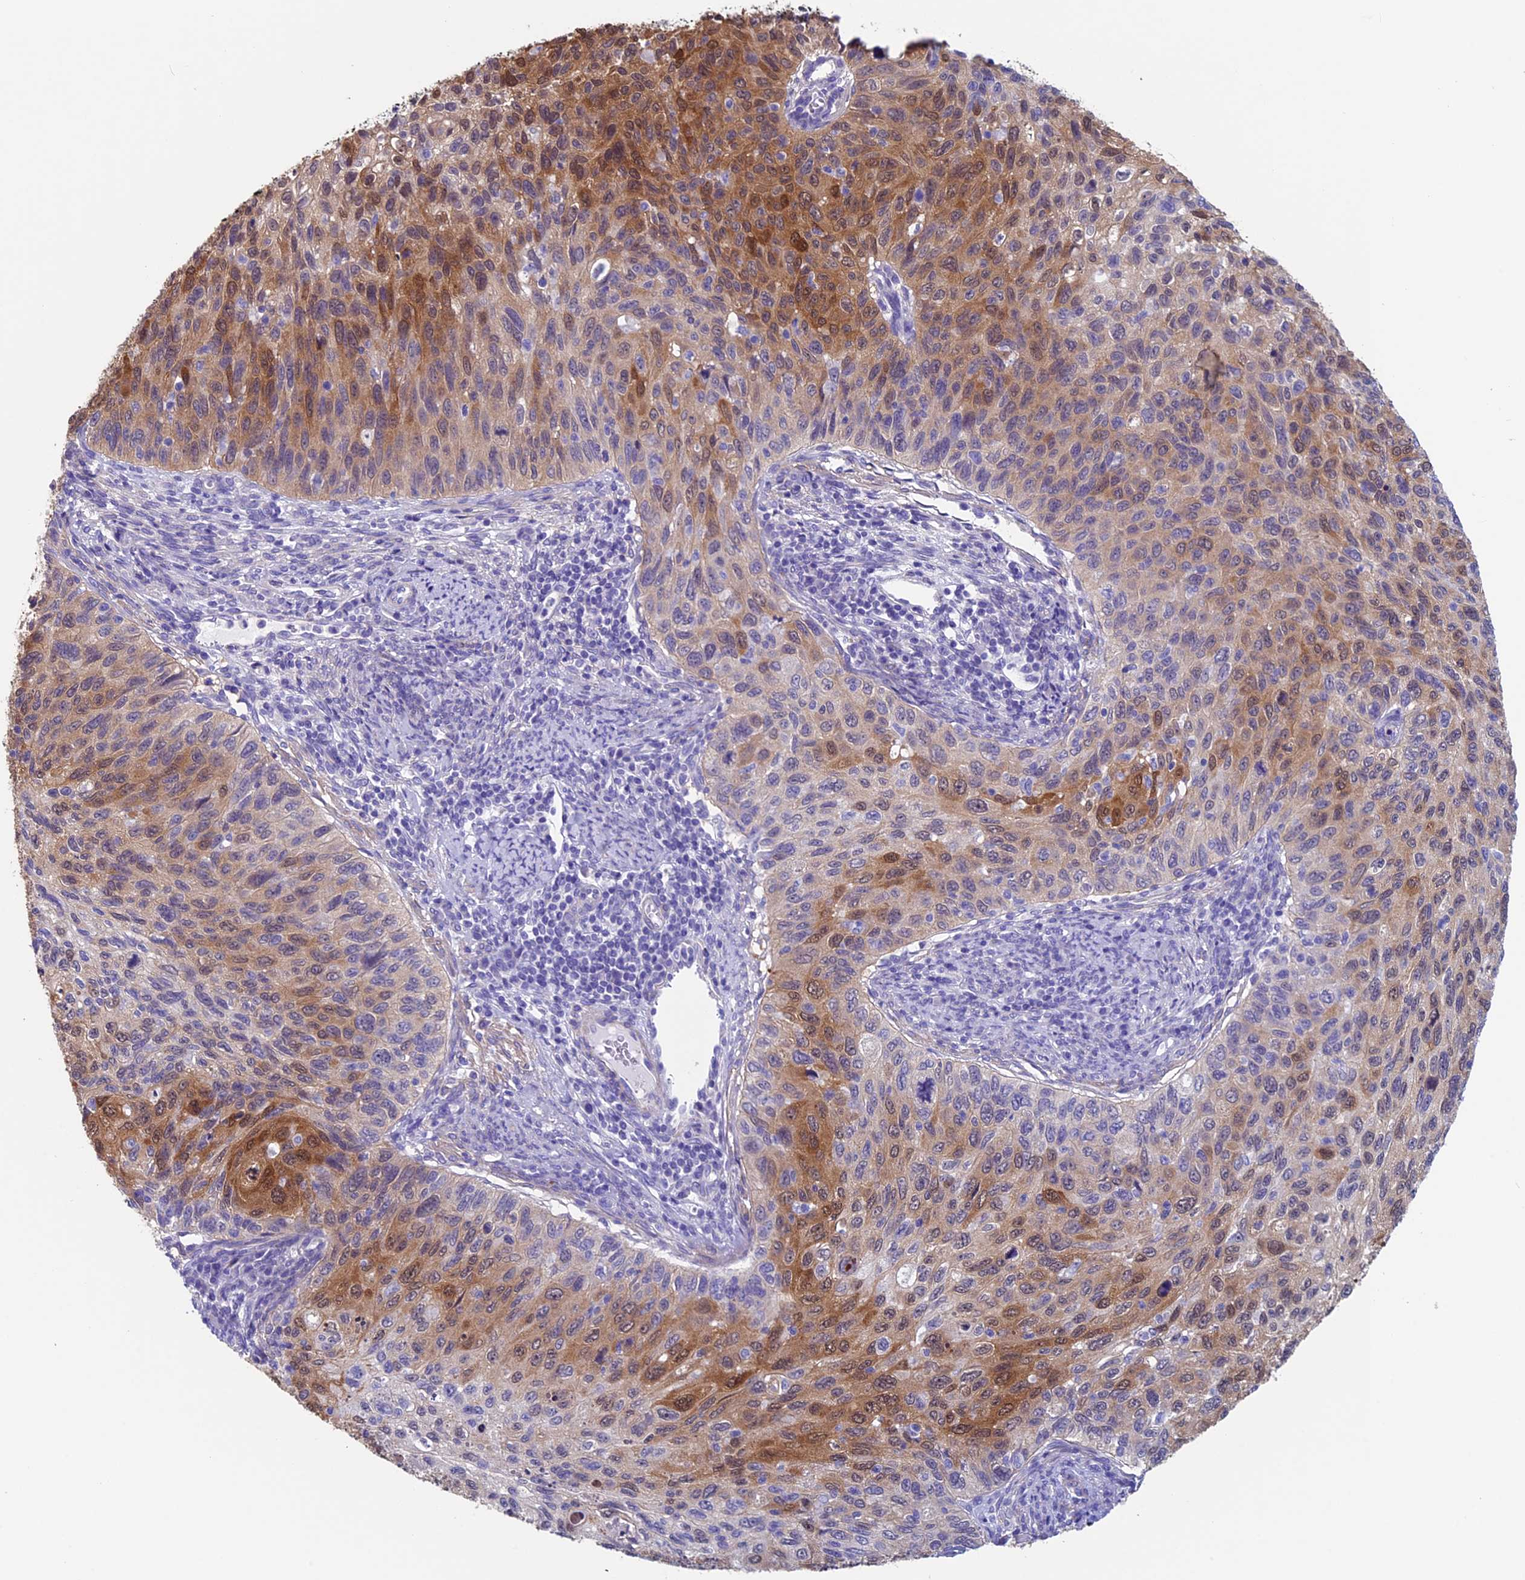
{"staining": {"intensity": "moderate", "quantity": ">75%", "location": "cytoplasmic/membranous"}, "tissue": "cervical cancer", "cell_type": "Tumor cells", "image_type": "cancer", "snomed": [{"axis": "morphology", "description": "Squamous cell carcinoma, NOS"}, {"axis": "topography", "description": "Cervix"}], "caption": "Immunohistochemical staining of human cervical cancer (squamous cell carcinoma) exhibits medium levels of moderate cytoplasmic/membranous protein positivity in about >75% of tumor cells.", "gene": "ADH7", "patient": {"sex": "female", "age": 70}}